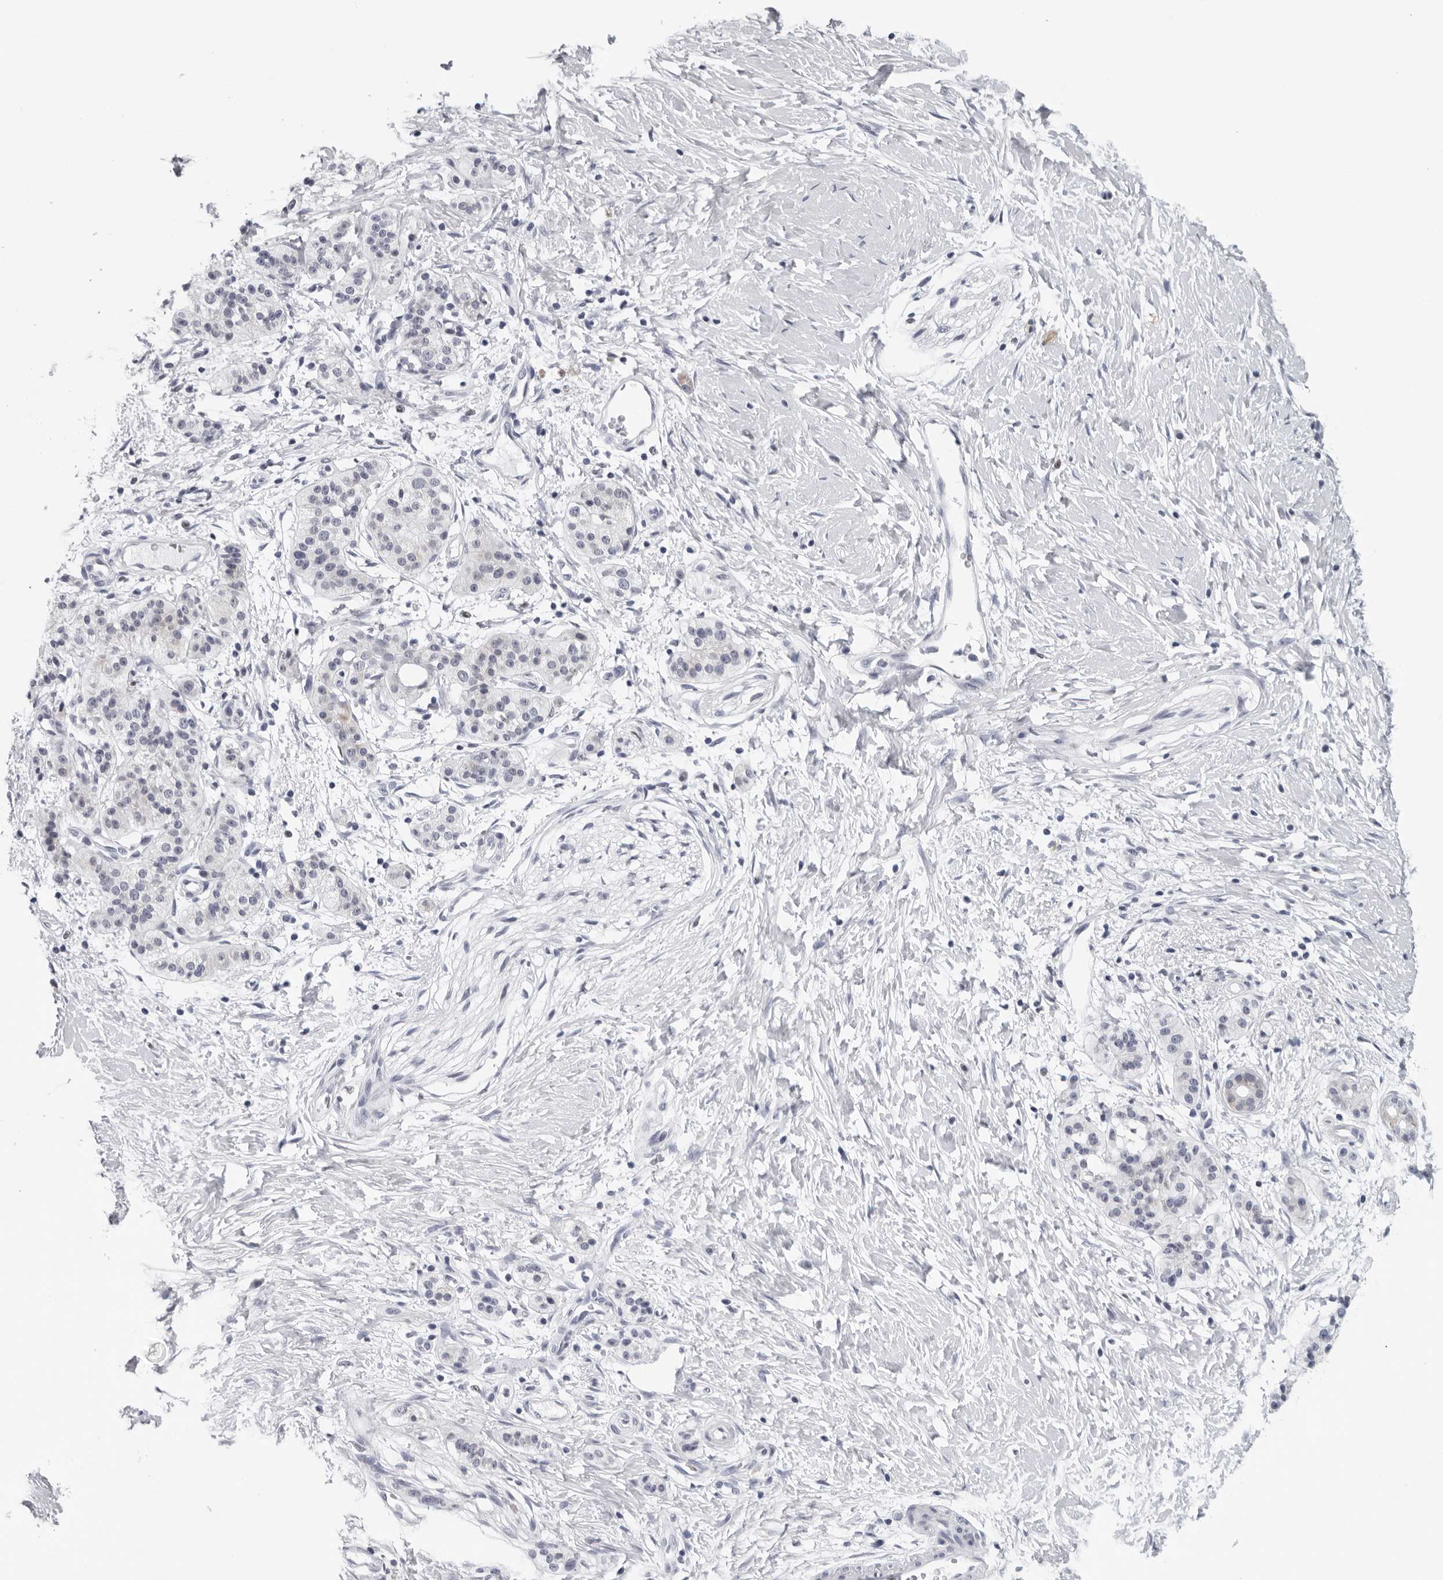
{"staining": {"intensity": "negative", "quantity": "none", "location": "none"}, "tissue": "pancreatic cancer", "cell_type": "Tumor cells", "image_type": "cancer", "snomed": [{"axis": "morphology", "description": "Adenocarcinoma, NOS"}, {"axis": "topography", "description": "Pancreas"}], "caption": "Pancreatic adenocarcinoma was stained to show a protein in brown. There is no significant expression in tumor cells. Brightfield microscopy of IHC stained with DAB (brown) and hematoxylin (blue), captured at high magnification.", "gene": "CPT2", "patient": {"sex": "male", "age": 50}}